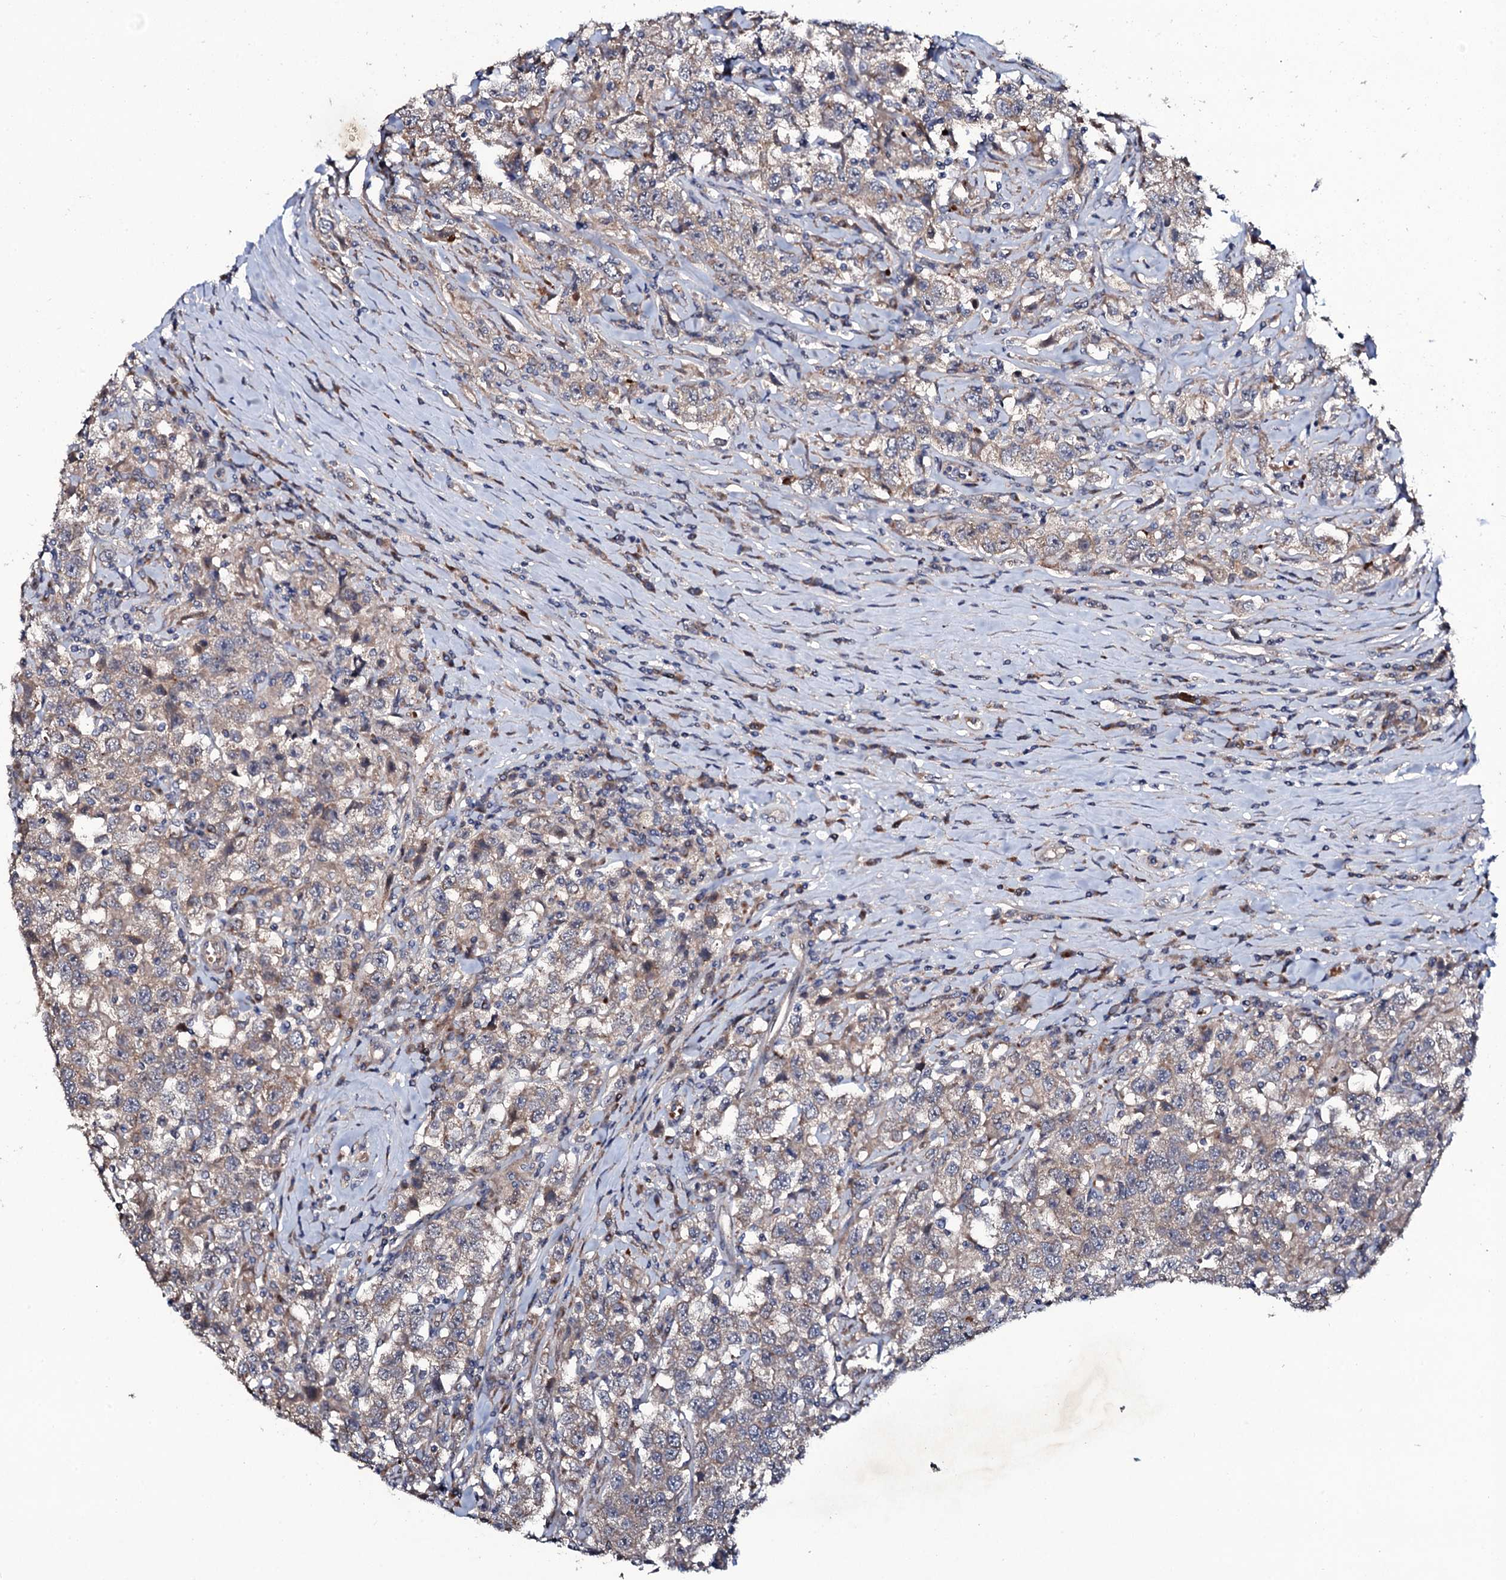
{"staining": {"intensity": "weak", "quantity": "25%-75%", "location": "cytoplasmic/membranous"}, "tissue": "testis cancer", "cell_type": "Tumor cells", "image_type": "cancer", "snomed": [{"axis": "morphology", "description": "Seminoma, NOS"}, {"axis": "topography", "description": "Testis"}], "caption": "An image of human seminoma (testis) stained for a protein displays weak cytoplasmic/membranous brown staining in tumor cells. The protein of interest is shown in brown color, while the nuclei are stained blue.", "gene": "COG6", "patient": {"sex": "male", "age": 41}}